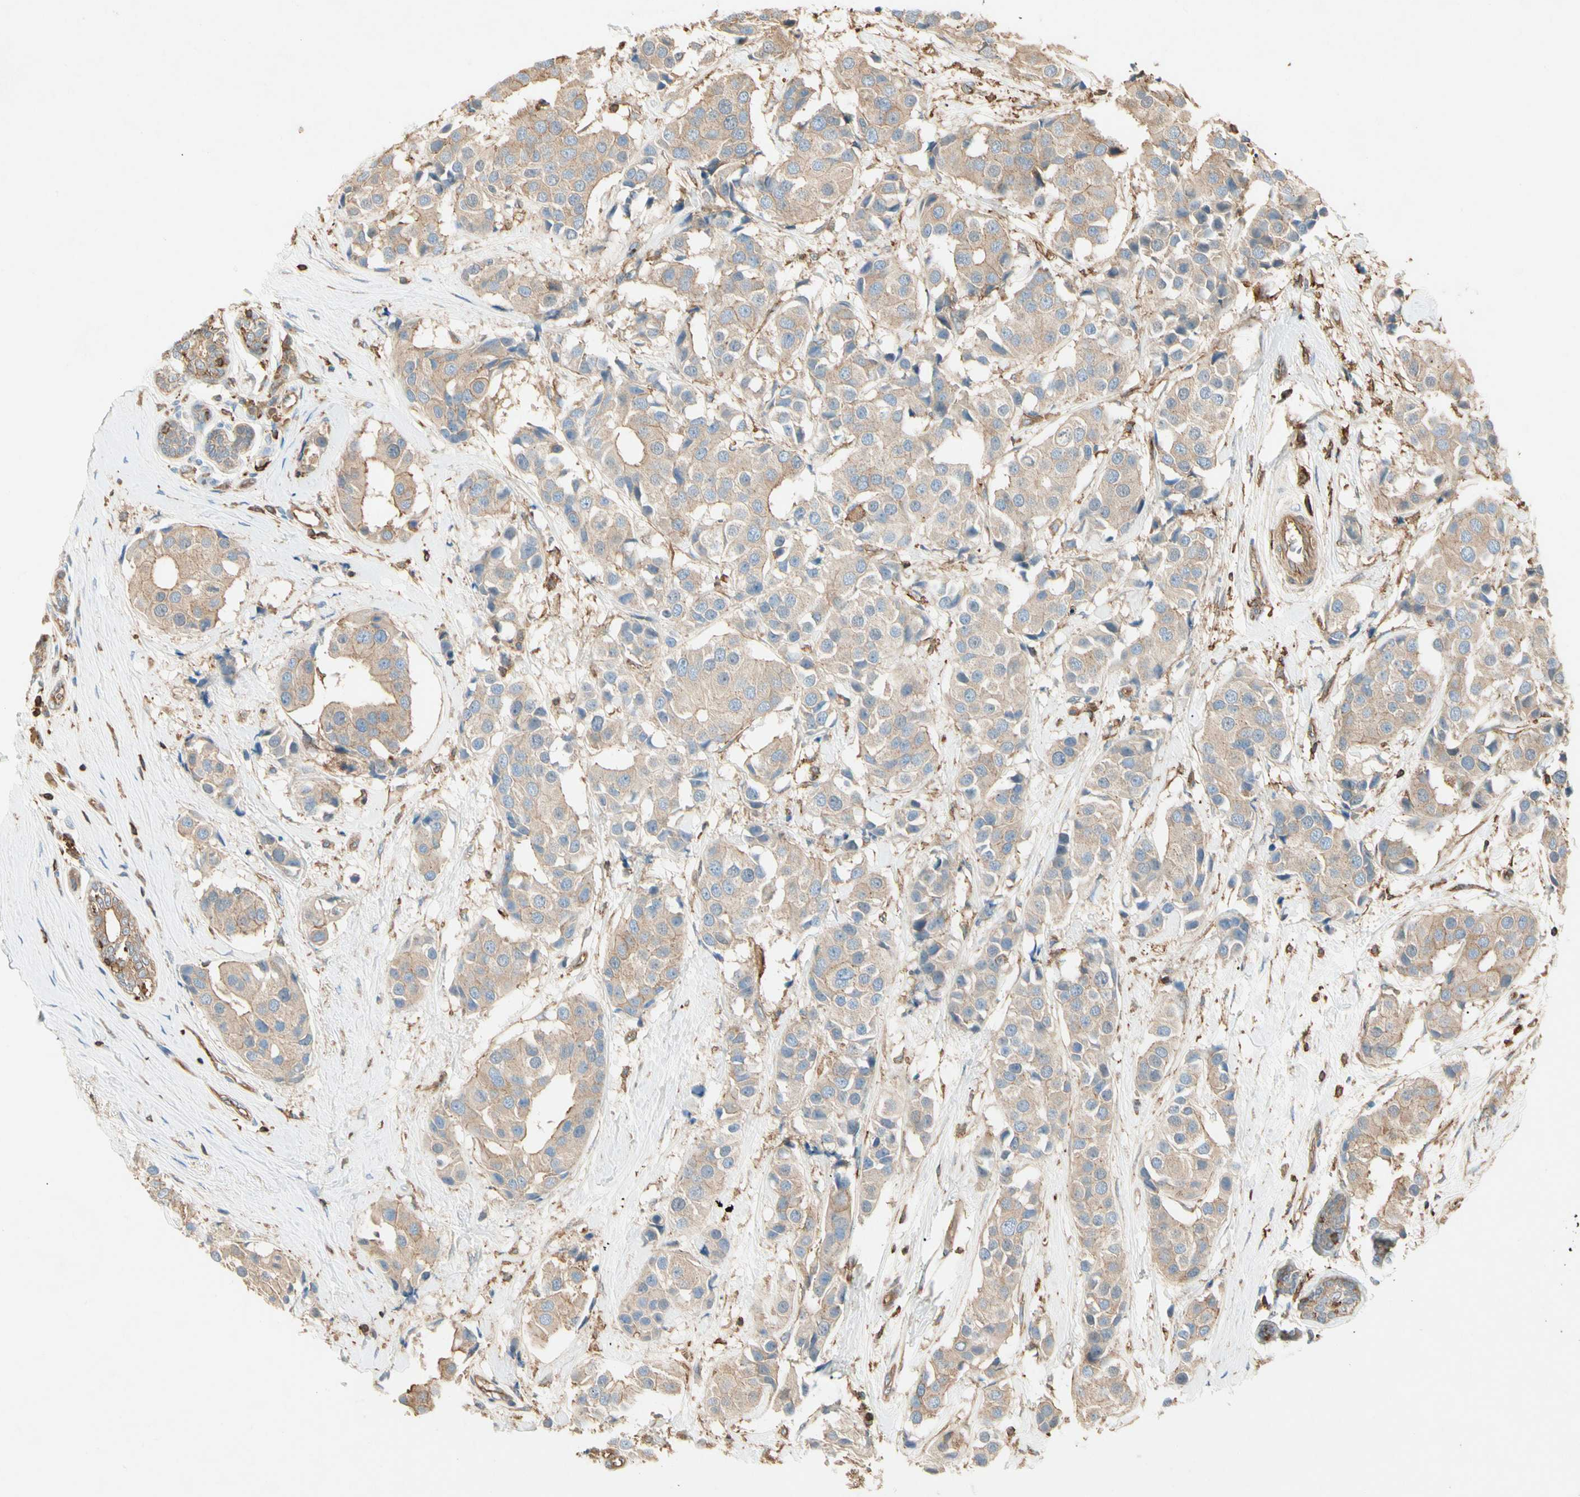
{"staining": {"intensity": "moderate", "quantity": ">75%", "location": "cytoplasmic/membranous"}, "tissue": "breast cancer", "cell_type": "Tumor cells", "image_type": "cancer", "snomed": [{"axis": "morphology", "description": "Normal tissue, NOS"}, {"axis": "morphology", "description": "Duct carcinoma"}, {"axis": "topography", "description": "Breast"}], "caption": "DAB (3,3'-diaminobenzidine) immunohistochemical staining of breast cancer shows moderate cytoplasmic/membranous protein staining in approximately >75% of tumor cells.", "gene": "ARPC2", "patient": {"sex": "female", "age": 39}}